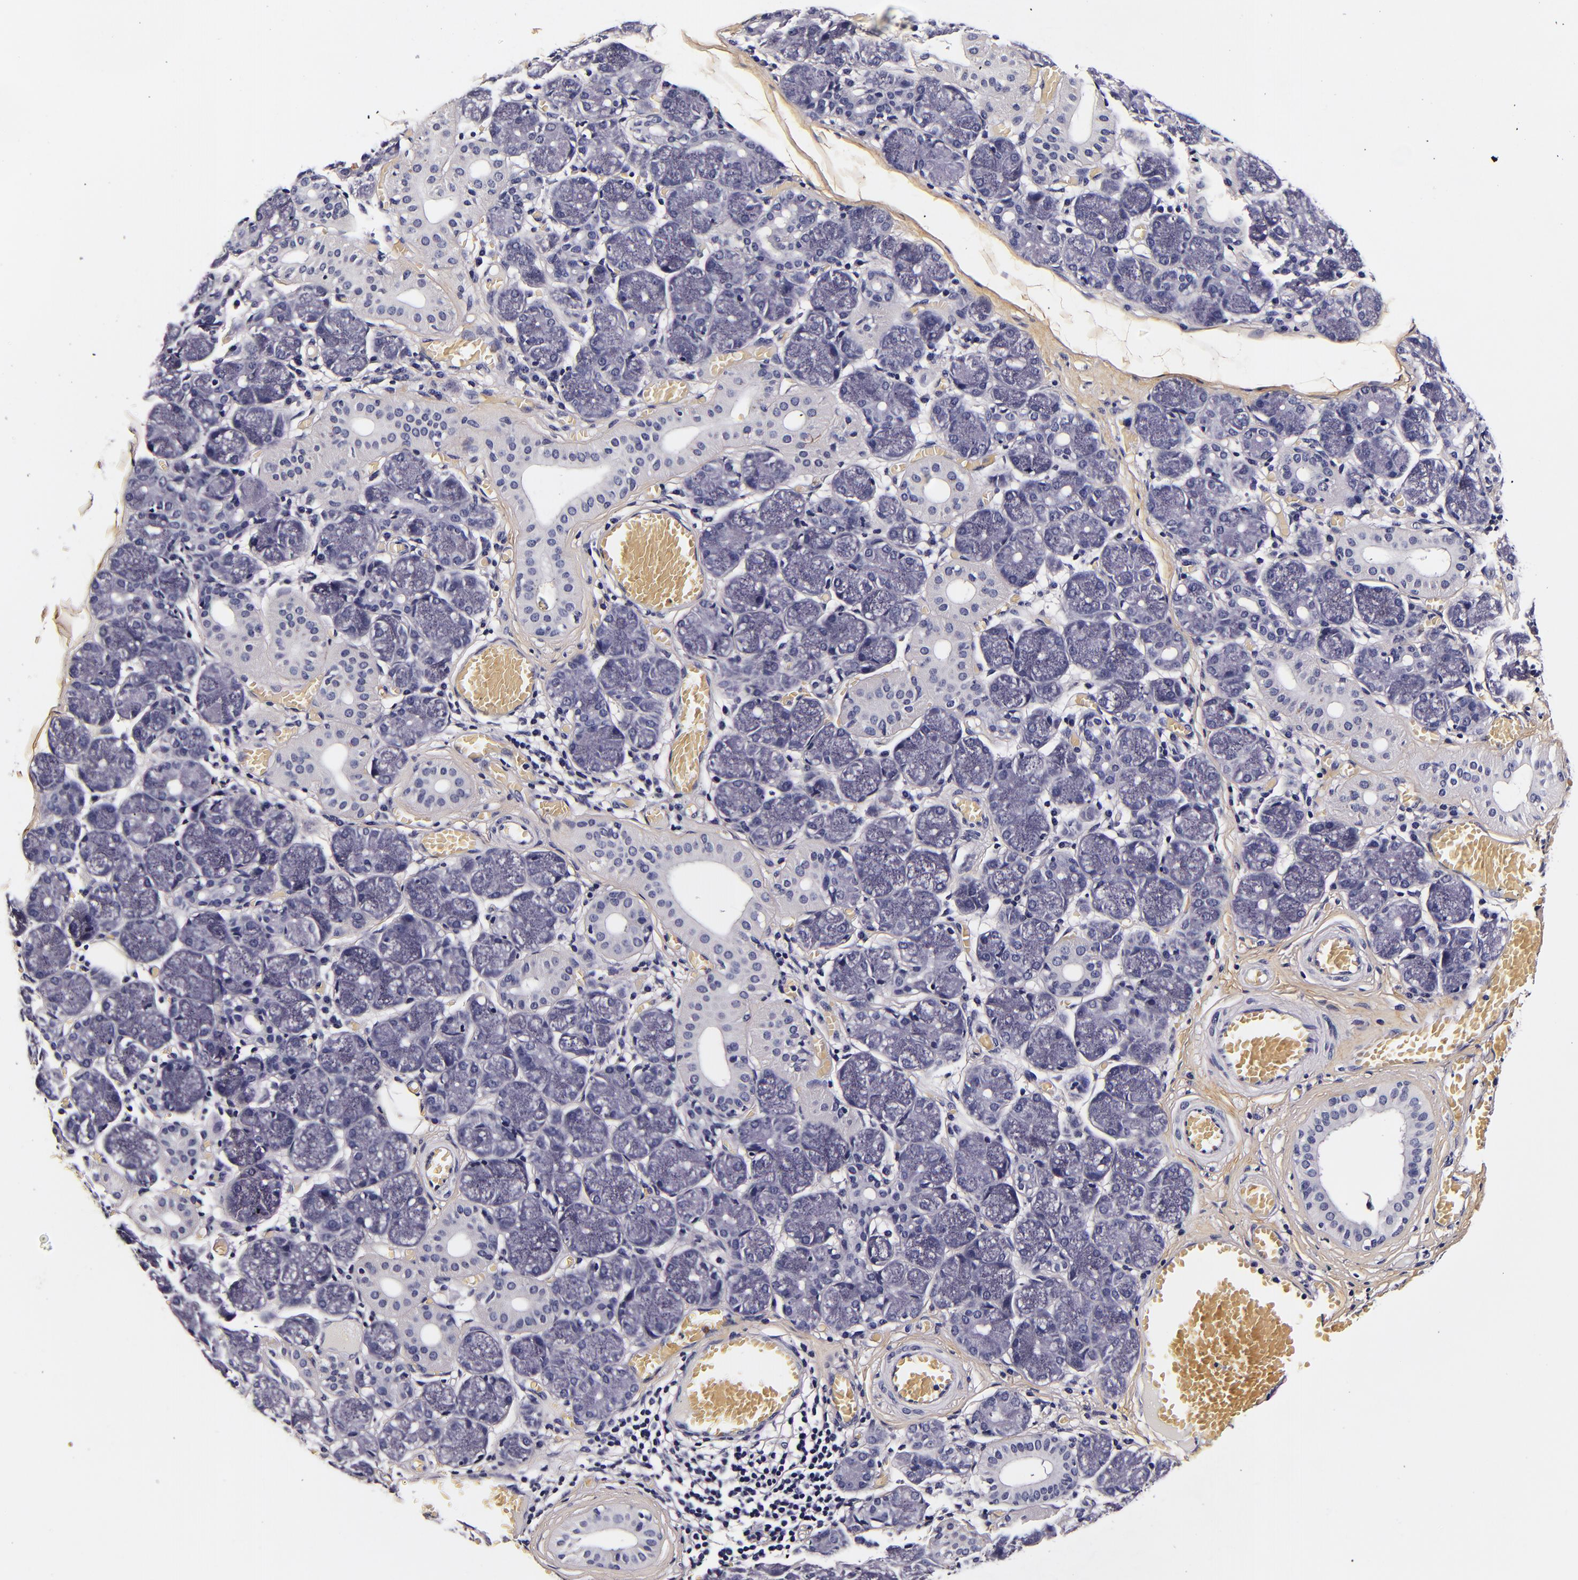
{"staining": {"intensity": "negative", "quantity": "none", "location": "none"}, "tissue": "salivary gland", "cell_type": "Glandular cells", "image_type": "normal", "snomed": [{"axis": "morphology", "description": "Normal tissue, NOS"}, {"axis": "topography", "description": "Salivary gland"}], "caption": "Glandular cells are negative for brown protein staining in benign salivary gland. (DAB (3,3'-diaminobenzidine) immunohistochemistry with hematoxylin counter stain).", "gene": "FBN1", "patient": {"sex": "female", "age": 24}}